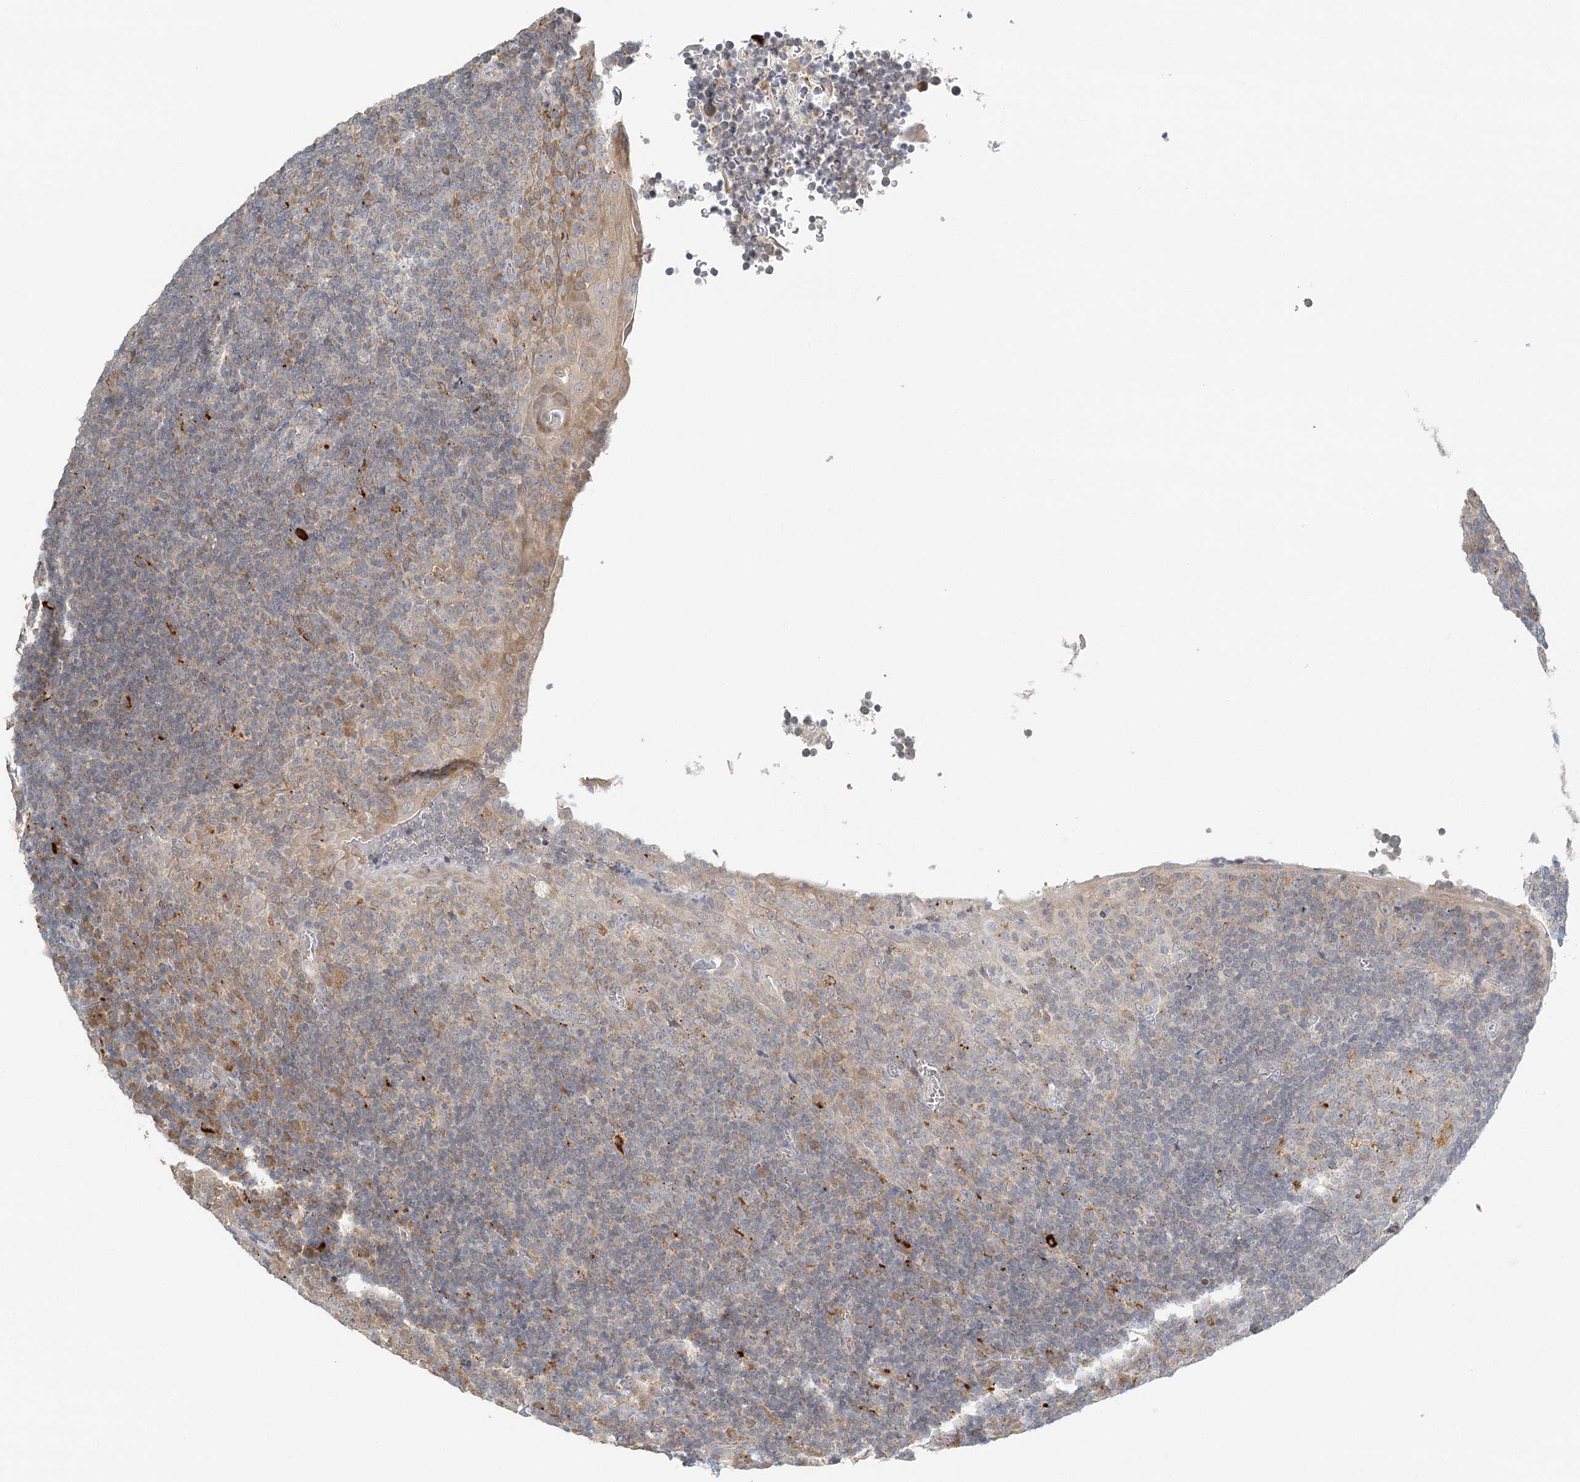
{"staining": {"intensity": "weak", "quantity": "<25%", "location": "cytoplasmic/membranous"}, "tissue": "tonsil", "cell_type": "Germinal center cells", "image_type": "normal", "snomed": [{"axis": "morphology", "description": "Normal tissue, NOS"}, {"axis": "topography", "description": "Tonsil"}], "caption": "A high-resolution photomicrograph shows immunohistochemistry (IHC) staining of normal tonsil, which reveals no significant expression in germinal center cells.", "gene": "VSIG1", "patient": {"sex": "male", "age": 37}}